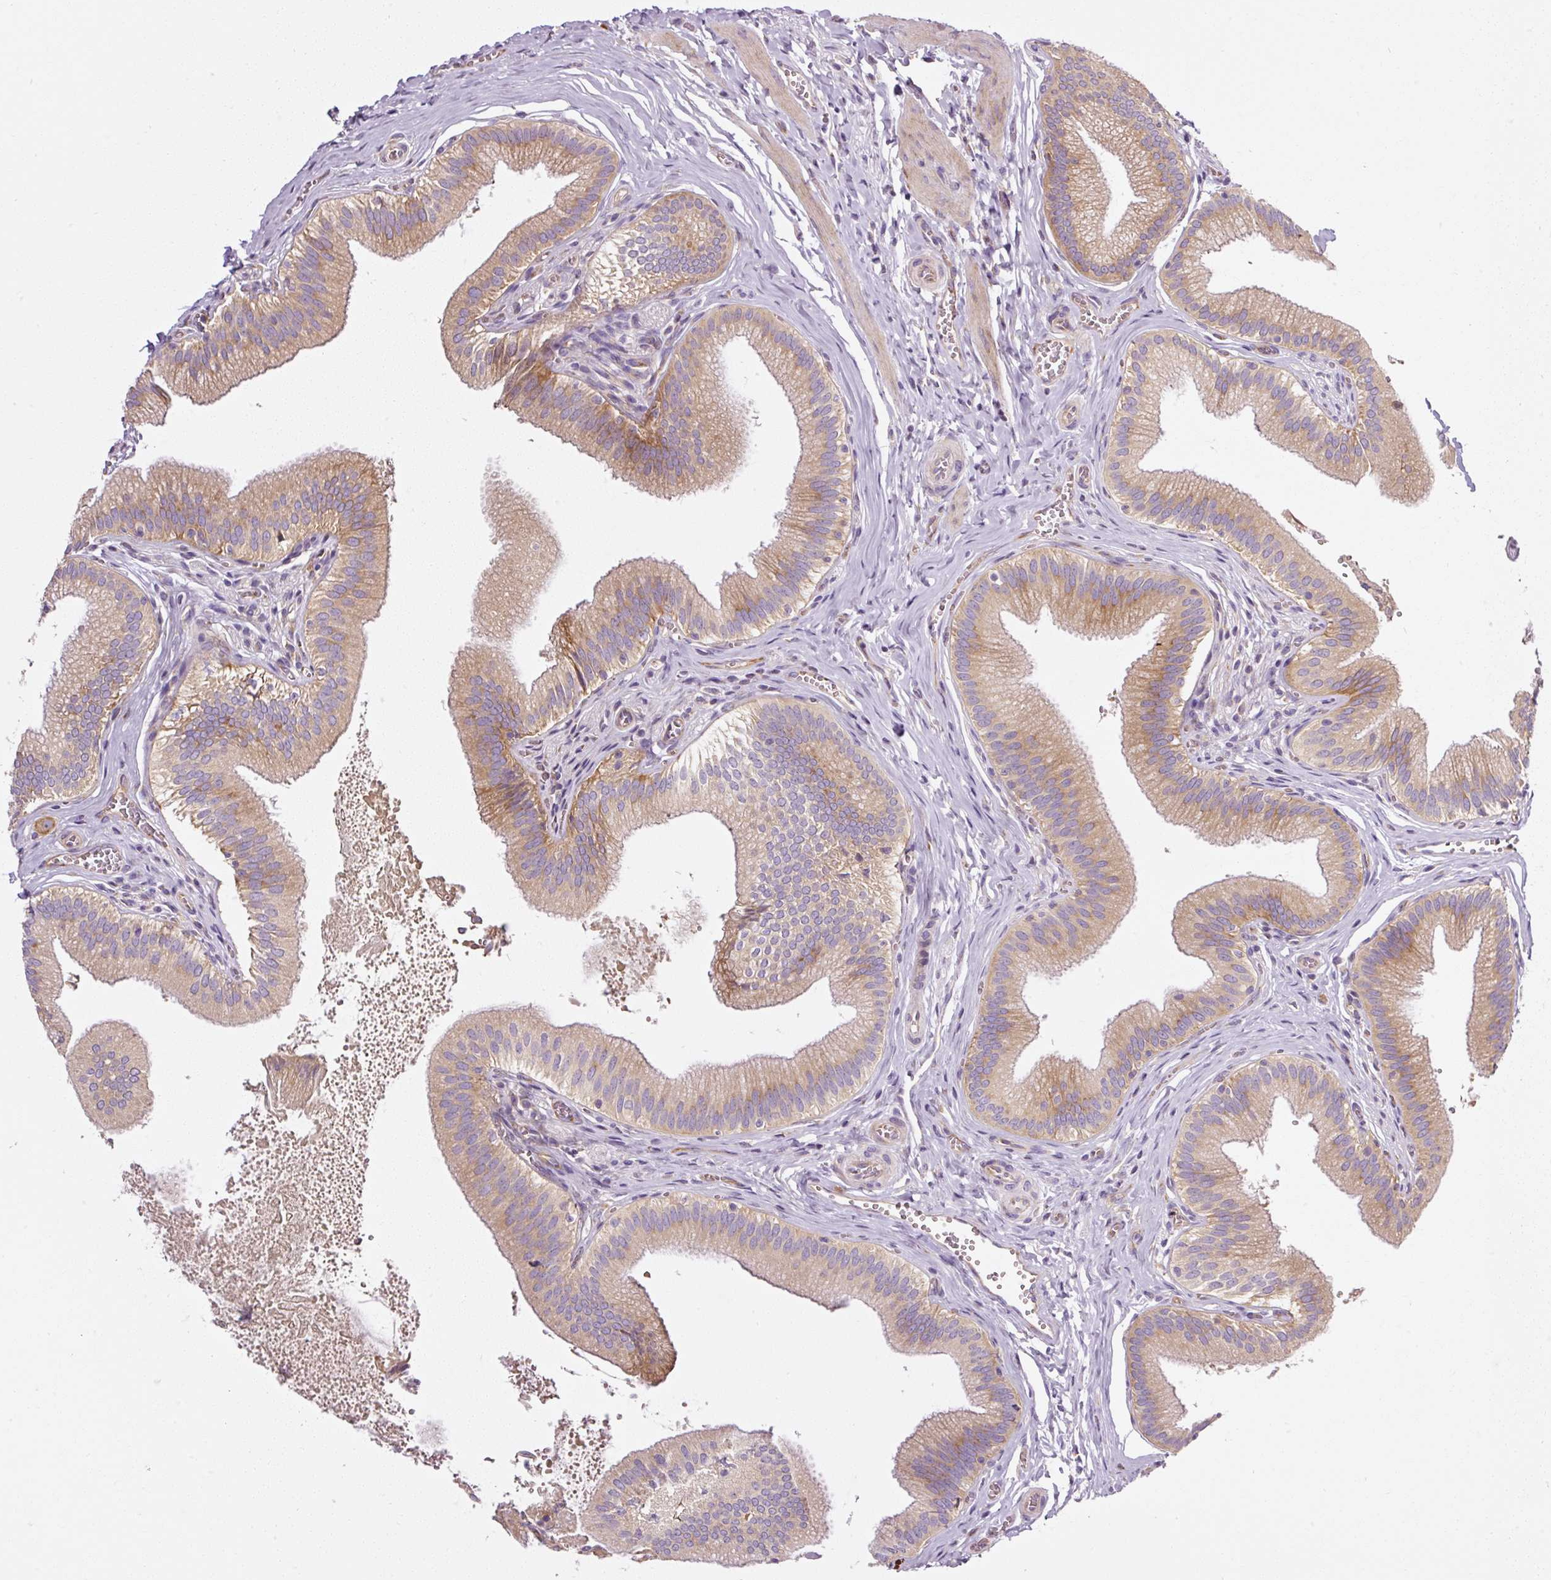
{"staining": {"intensity": "moderate", "quantity": ">75%", "location": "cytoplasmic/membranous"}, "tissue": "gallbladder", "cell_type": "Glandular cells", "image_type": "normal", "snomed": [{"axis": "morphology", "description": "Normal tissue, NOS"}, {"axis": "topography", "description": "Gallbladder"}], "caption": "The immunohistochemical stain labels moderate cytoplasmic/membranous staining in glandular cells of unremarkable gallbladder. (DAB (3,3'-diaminobenzidine) IHC with brightfield microscopy, high magnification).", "gene": "RPL10A", "patient": {"sex": "male", "age": 17}}